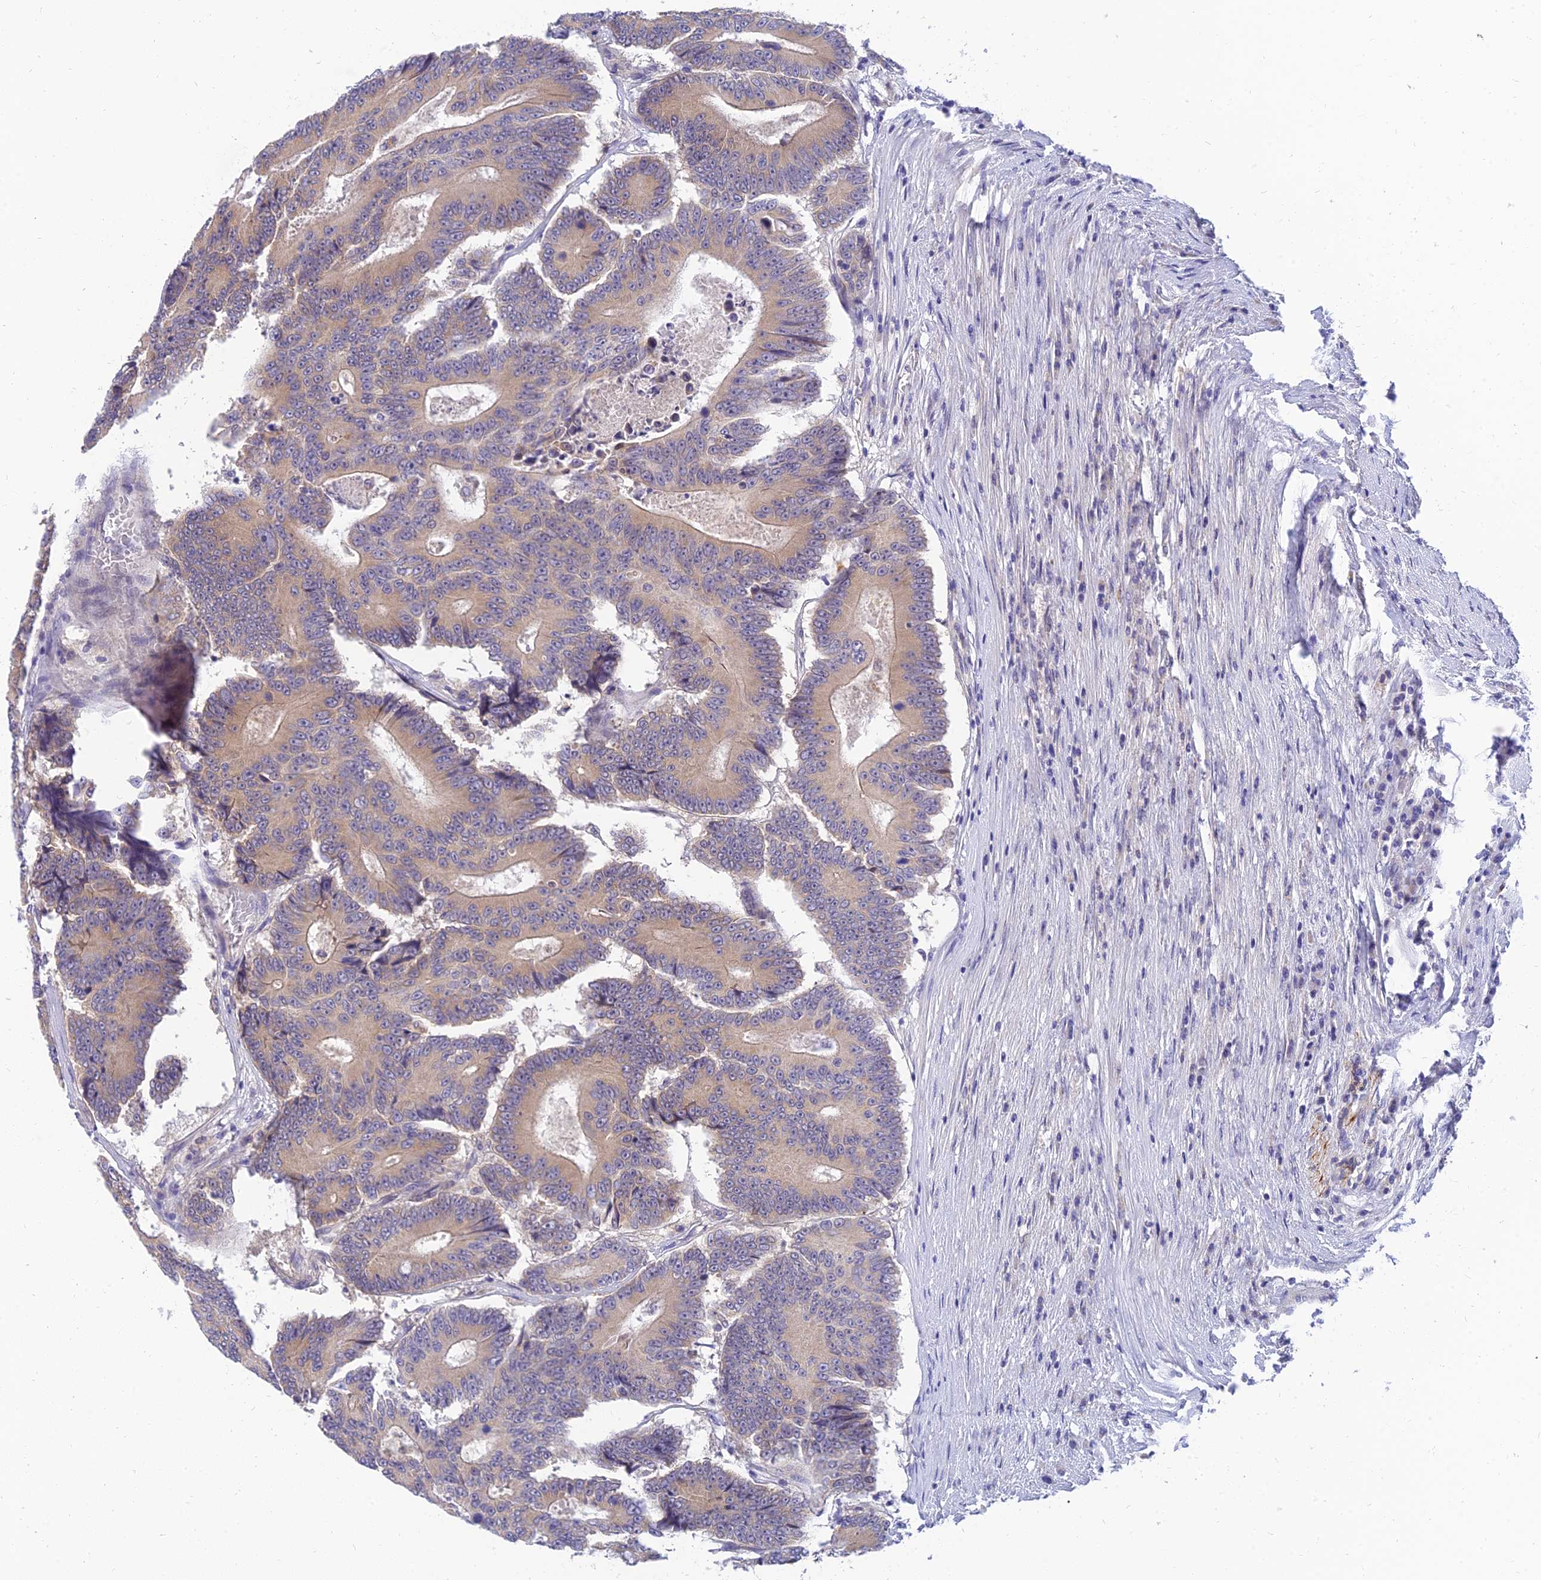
{"staining": {"intensity": "weak", "quantity": "<25%", "location": "cytoplasmic/membranous"}, "tissue": "colorectal cancer", "cell_type": "Tumor cells", "image_type": "cancer", "snomed": [{"axis": "morphology", "description": "Adenocarcinoma, NOS"}, {"axis": "topography", "description": "Colon"}], "caption": "There is no significant positivity in tumor cells of adenocarcinoma (colorectal).", "gene": "ANKS4B", "patient": {"sex": "male", "age": 83}}